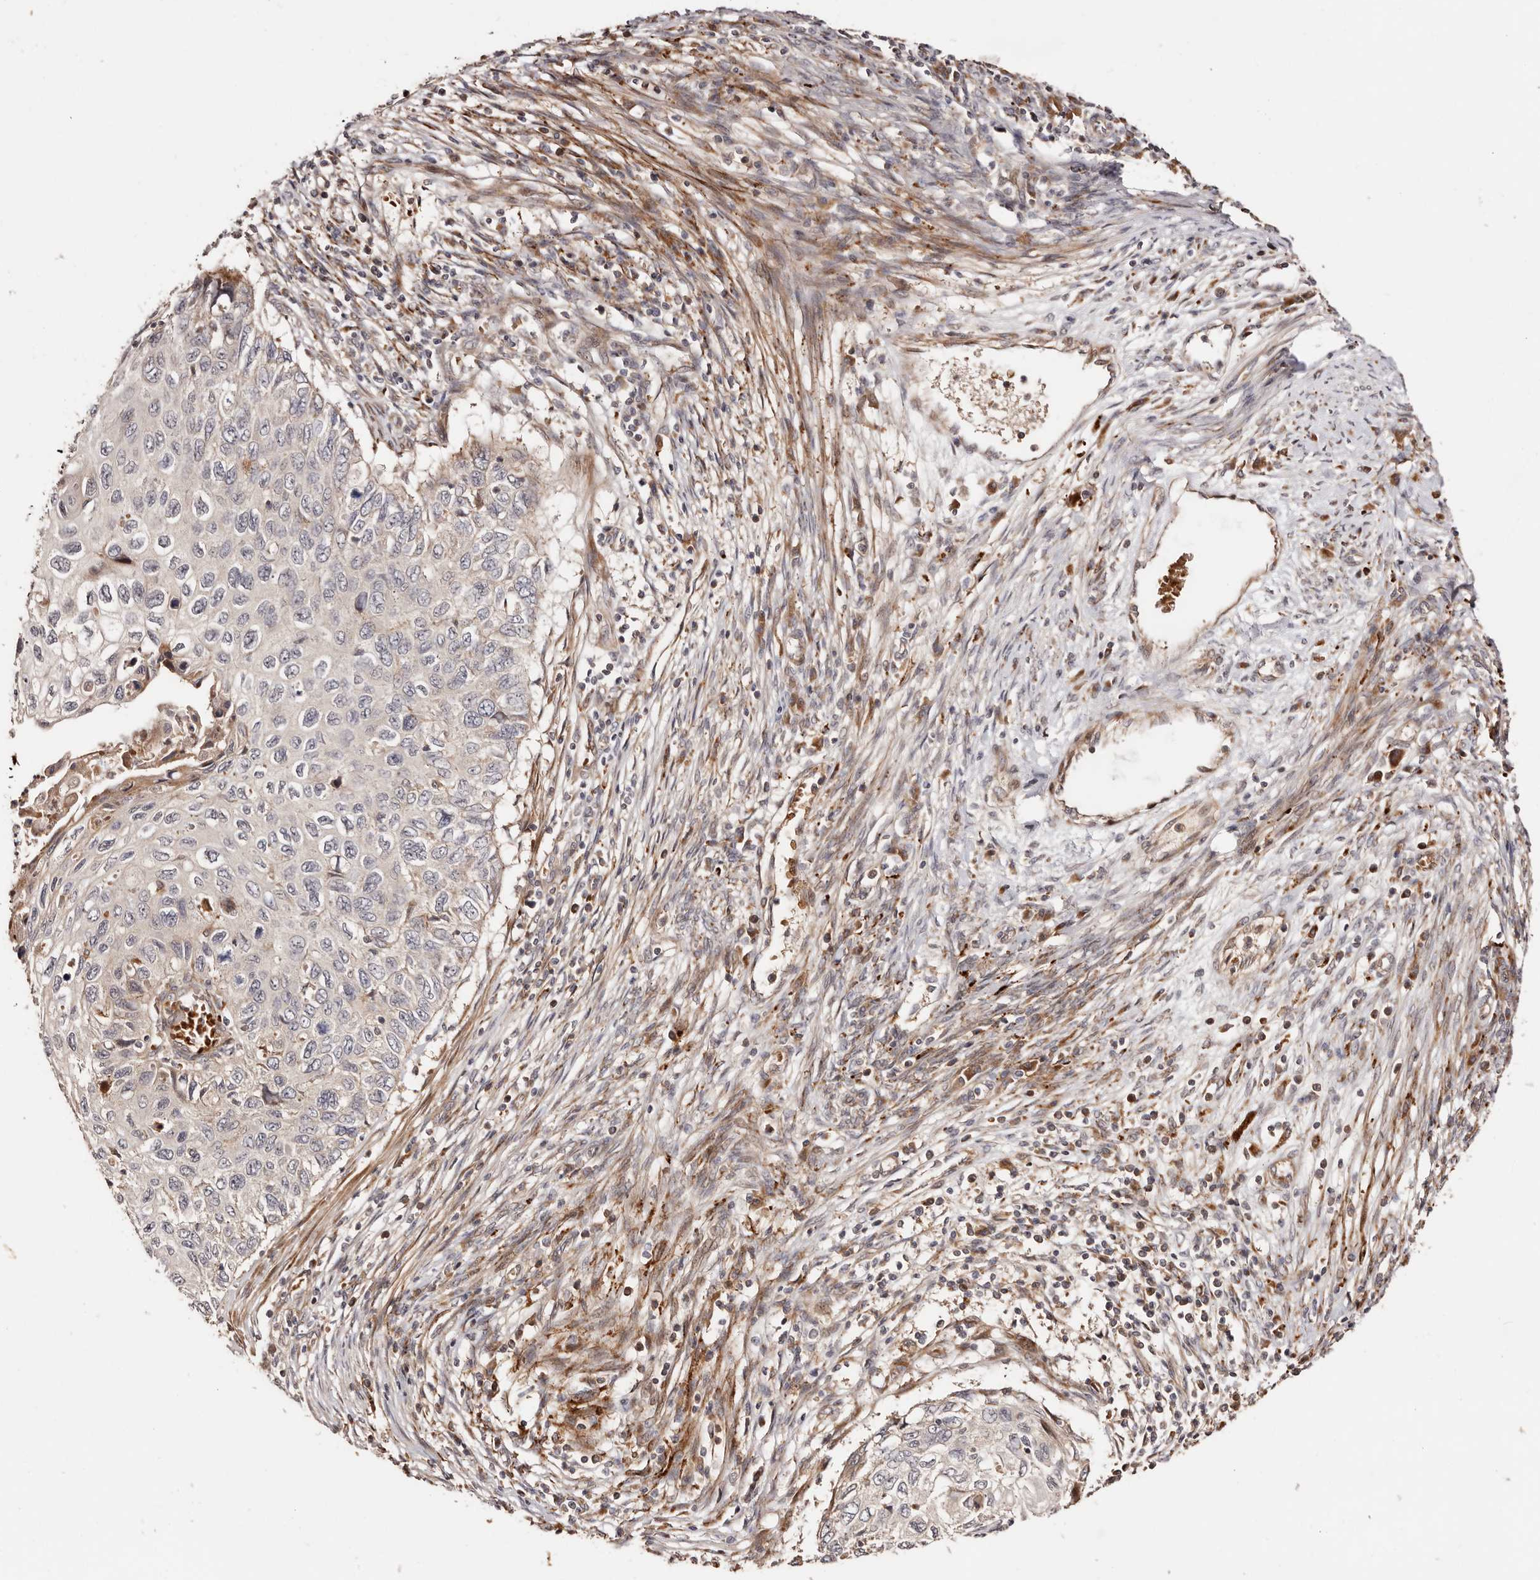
{"staining": {"intensity": "negative", "quantity": "none", "location": "none"}, "tissue": "cervical cancer", "cell_type": "Tumor cells", "image_type": "cancer", "snomed": [{"axis": "morphology", "description": "Squamous cell carcinoma, NOS"}, {"axis": "topography", "description": "Cervix"}], "caption": "High magnification brightfield microscopy of cervical cancer (squamous cell carcinoma) stained with DAB (3,3'-diaminobenzidine) (brown) and counterstained with hematoxylin (blue): tumor cells show no significant expression.", "gene": "PTPN22", "patient": {"sex": "female", "age": 70}}